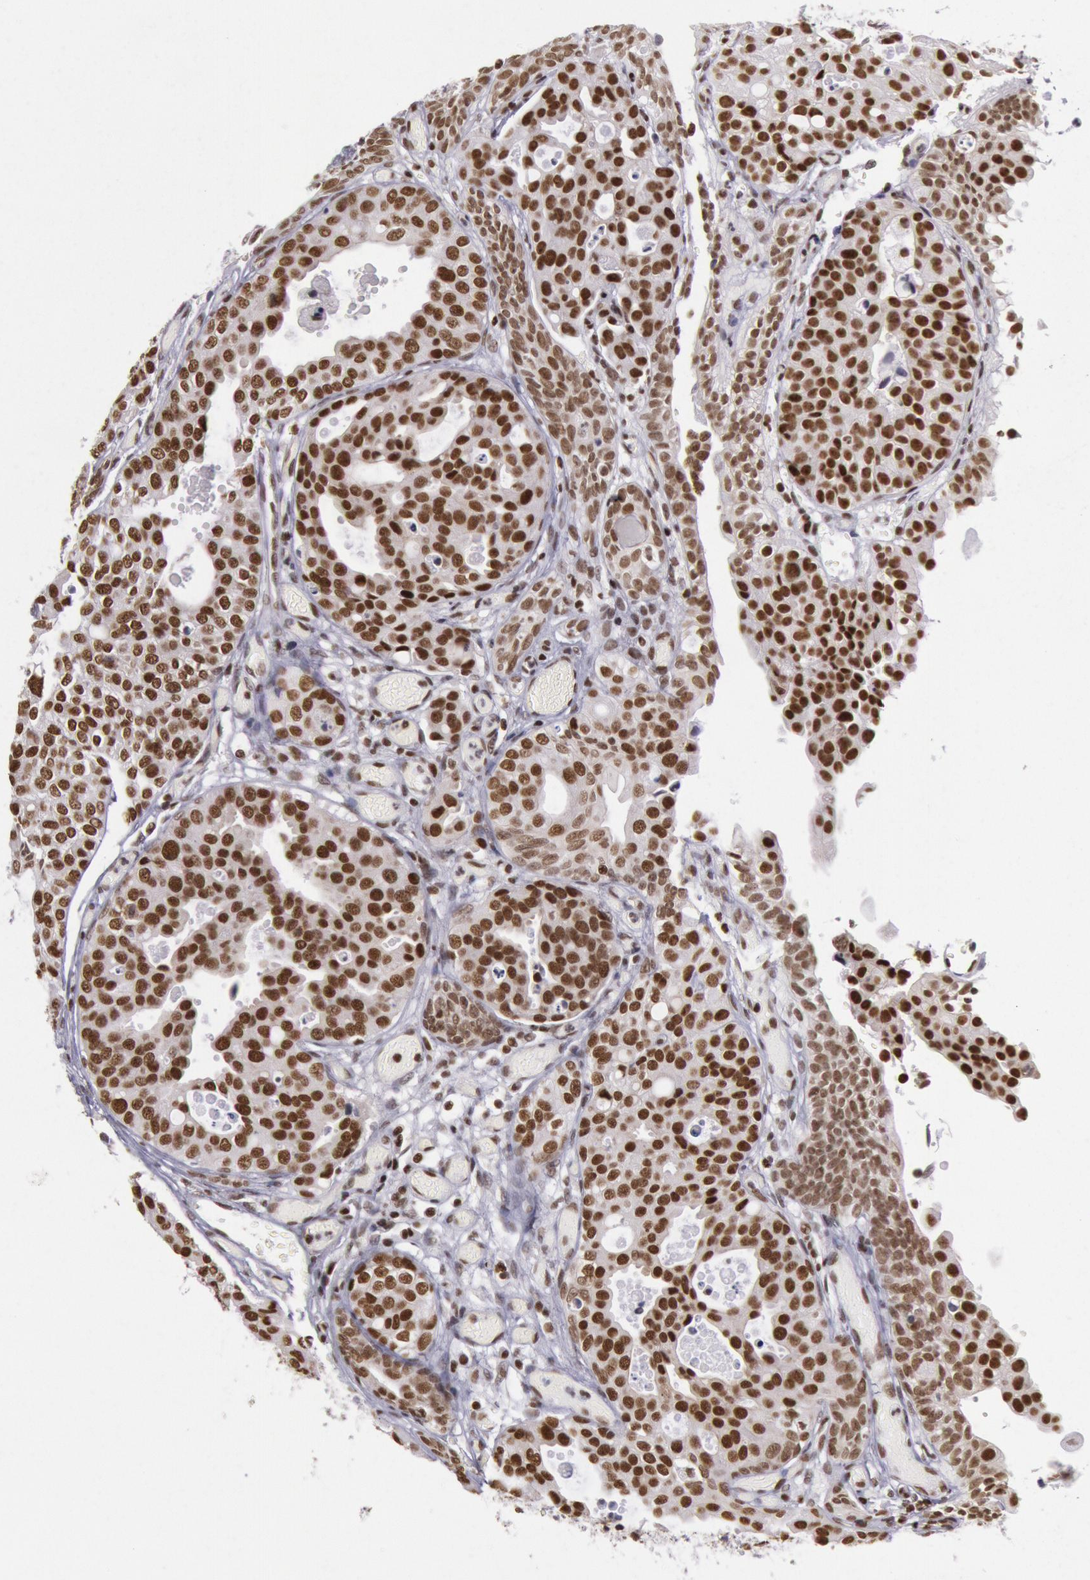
{"staining": {"intensity": "strong", "quantity": ">75%", "location": "nuclear"}, "tissue": "urothelial cancer", "cell_type": "Tumor cells", "image_type": "cancer", "snomed": [{"axis": "morphology", "description": "Urothelial carcinoma, High grade"}, {"axis": "topography", "description": "Urinary bladder"}], "caption": "Immunohistochemical staining of urothelial cancer exhibits high levels of strong nuclear positivity in about >75% of tumor cells. (DAB IHC with brightfield microscopy, high magnification).", "gene": "NKAP", "patient": {"sex": "male", "age": 78}}